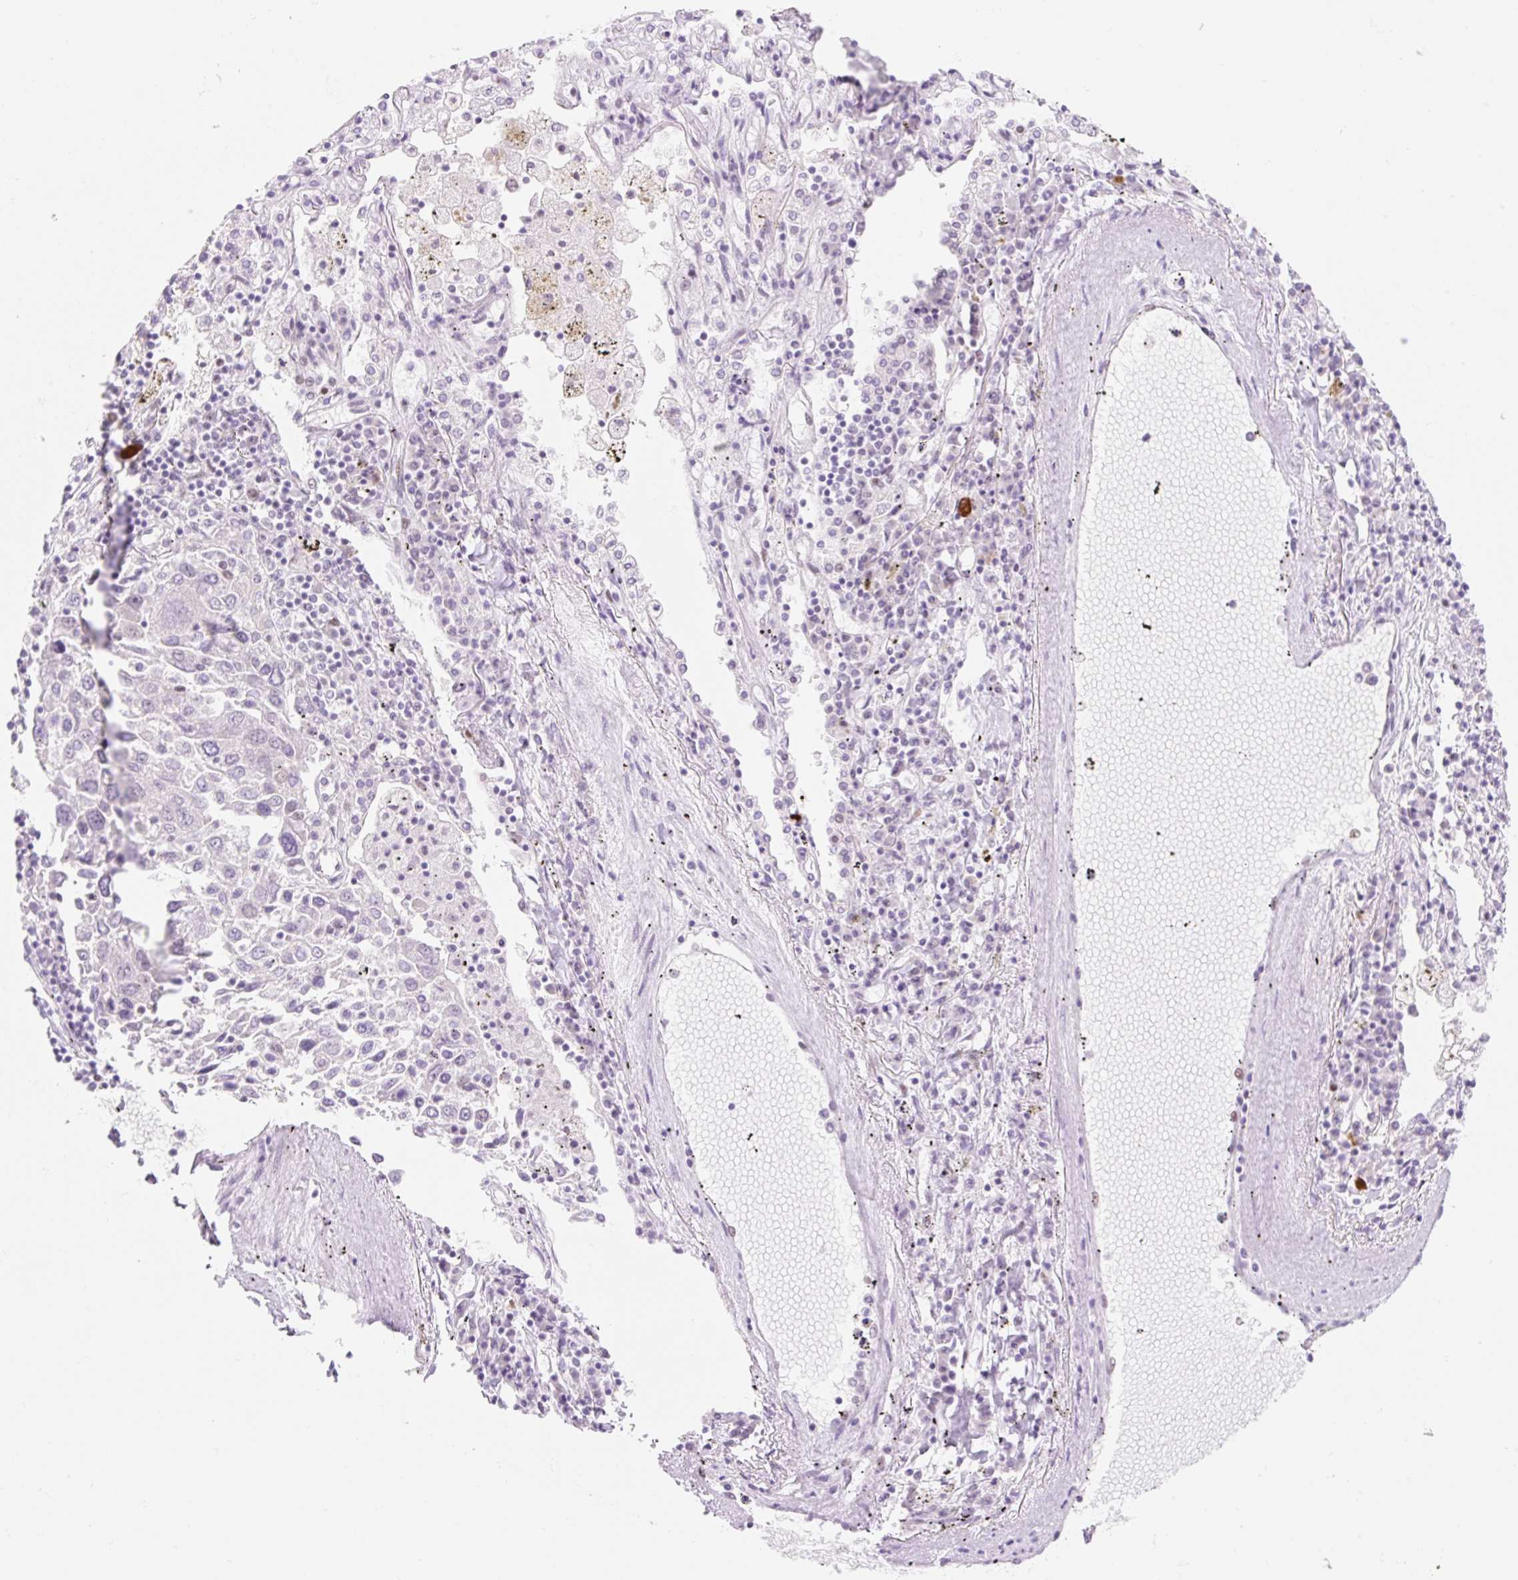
{"staining": {"intensity": "negative", "quantity": "none", "location": "none"}, "tissue": "lung cancer", "cell_type": "Tumor cells", "image_type": "cancer", "snomed": [{"axis": "morphology", "description": "Squamous cell carcinoma, NOS"}, {"axis": "topography", "description": "Lung"}], "caption": "The photomicrograph shows no significant expression in tumor cells of squamous cell carcinoma (lung).", "gene": "H2BW1", "patient": {"sex": "male", "age": 65}}